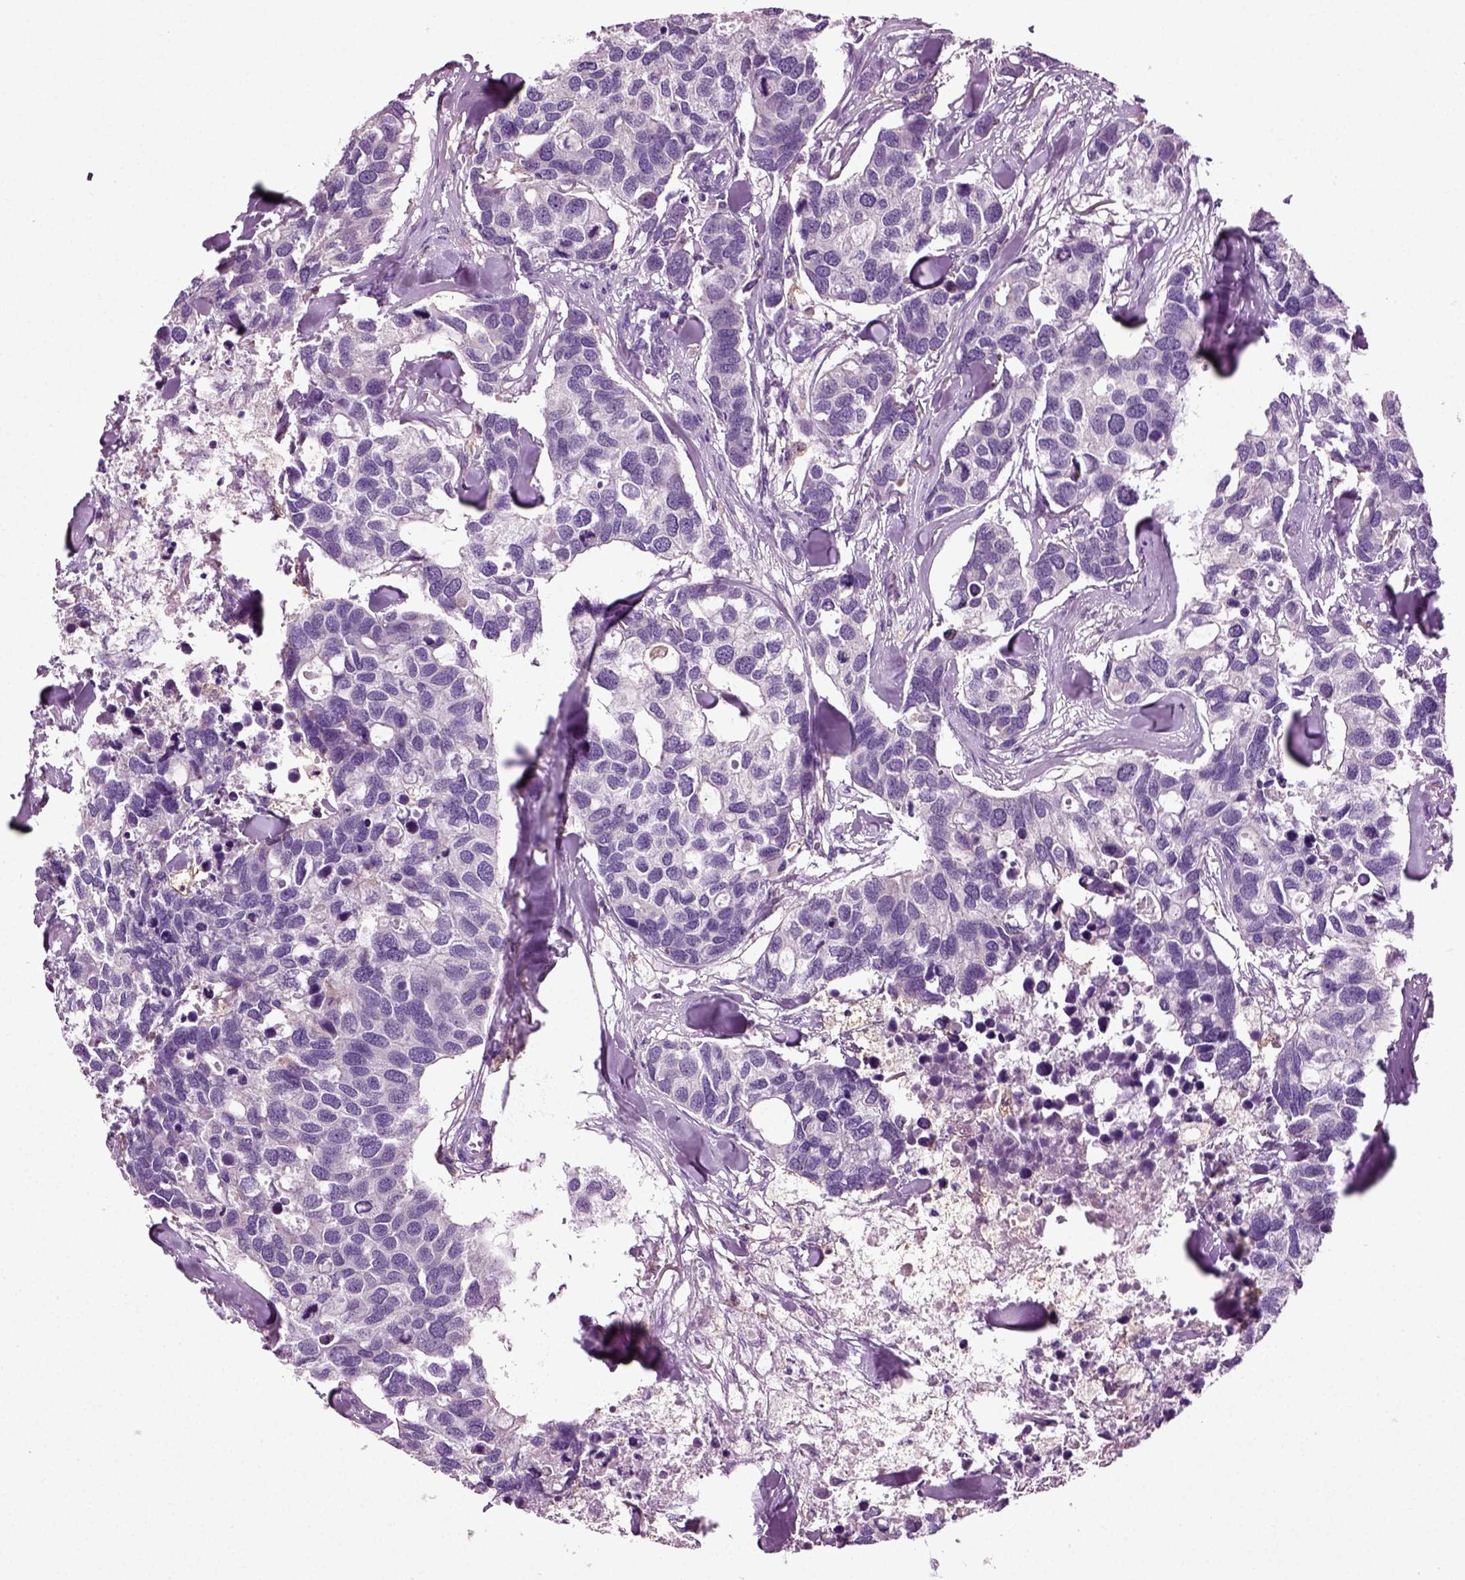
{"staining": {"intensity": "negative", "quantity": "none", "location": "none"}, "tissue": "breast cancer", "cell_type": "Tumor cells", "image_type": "cancer", "snomed": [{"axis": "morphology", "description": "Duct carcinoma"}, {"axis": "topography", "description": "Breast"}], "caption": "High magnification brightfield microscopy of invasive ductal carcinoma (breast) stained with DAB (brown) and counterstained with hematoxylin (blue): tumor cells show no significant staining. The staining was performed using DAB (3,3'-diaminobenzidine) to visualize the protein expression in brown, while the nuclei were stained in blue with hematoxylin (Magnification: 20x).", "gene": "DNAH10", "patient": {"sex": "female", "age": 83}}